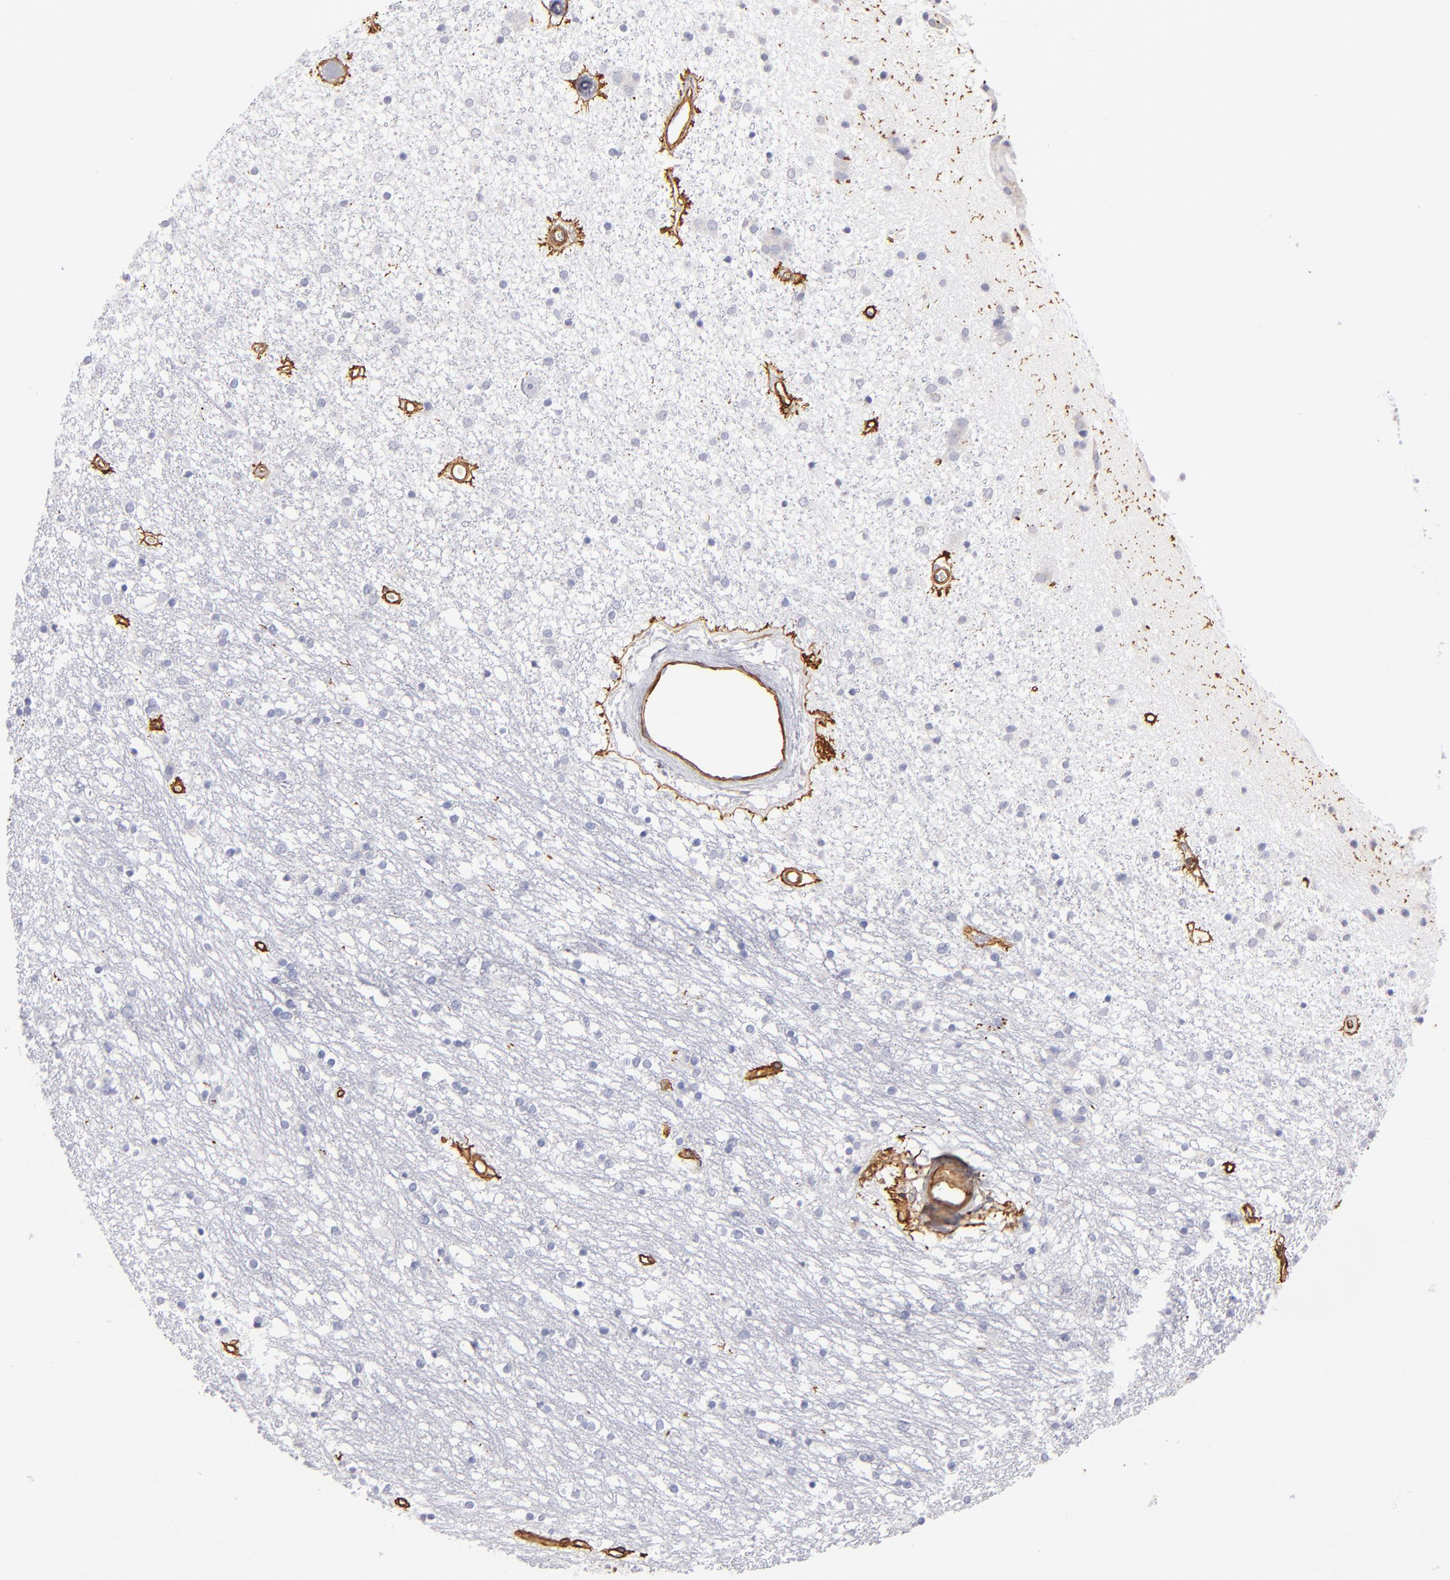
{"staining": {"intensity": "negative", "quantity": "none", "location": "none"}, "tissue": "caudate", "cell_type": "Glial cells", "image_type": "normal", "snomed": [{"axis": "morphology", "description": "Normal tissue, NOS"}, {"axis": "topography", "description": "Lateral ventricle wall"}], "caption": "Immunohistochemistry of benign human caudate reveals no expression in glial cells.", "gene": "LAMC1", "patient": {"sex": "female", "age": 54}}